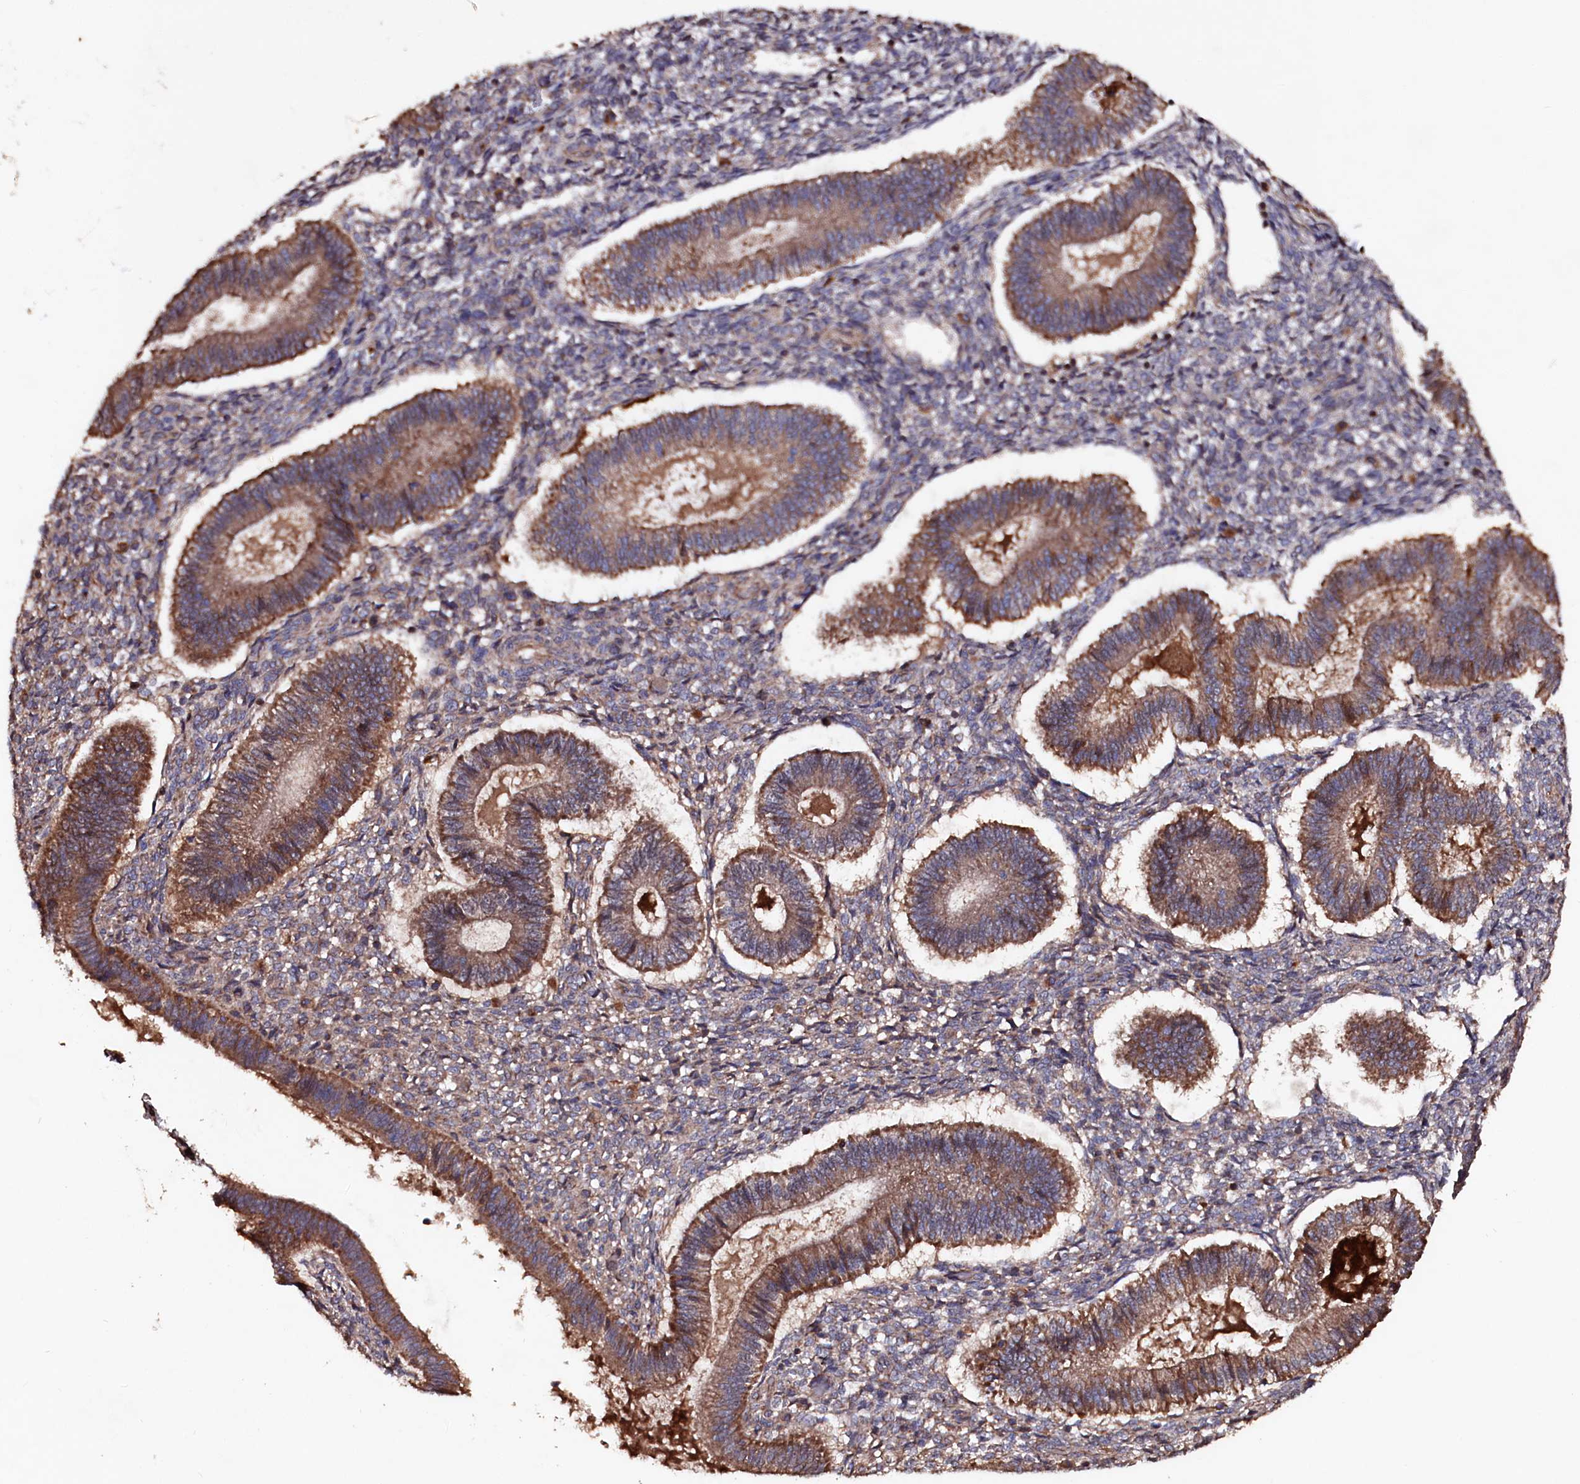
{"staining": {"intensity": "moderate", "quantity": "<25%", "location": "cytoplasmic/membranous"}, "tissue": "endometrium", "cell_type": "Cells in endometrial stroma", "image_type": "normal", "snomed": [{"axis": "morphology", "description": "Normal tissue, NOS"}, {"axis": "topography", "description": "Endometrium"}], "caption": "Cells in endometrial stroma demonstrate low levels of moderate cytoplasmic/membranous expression in approximately <25% of cells in unremarkable endometrium. (IHC, brightfield microscopy, high magnification).", "gene": "MYO1H", "patient": {"sex": "female", "age": 25}}